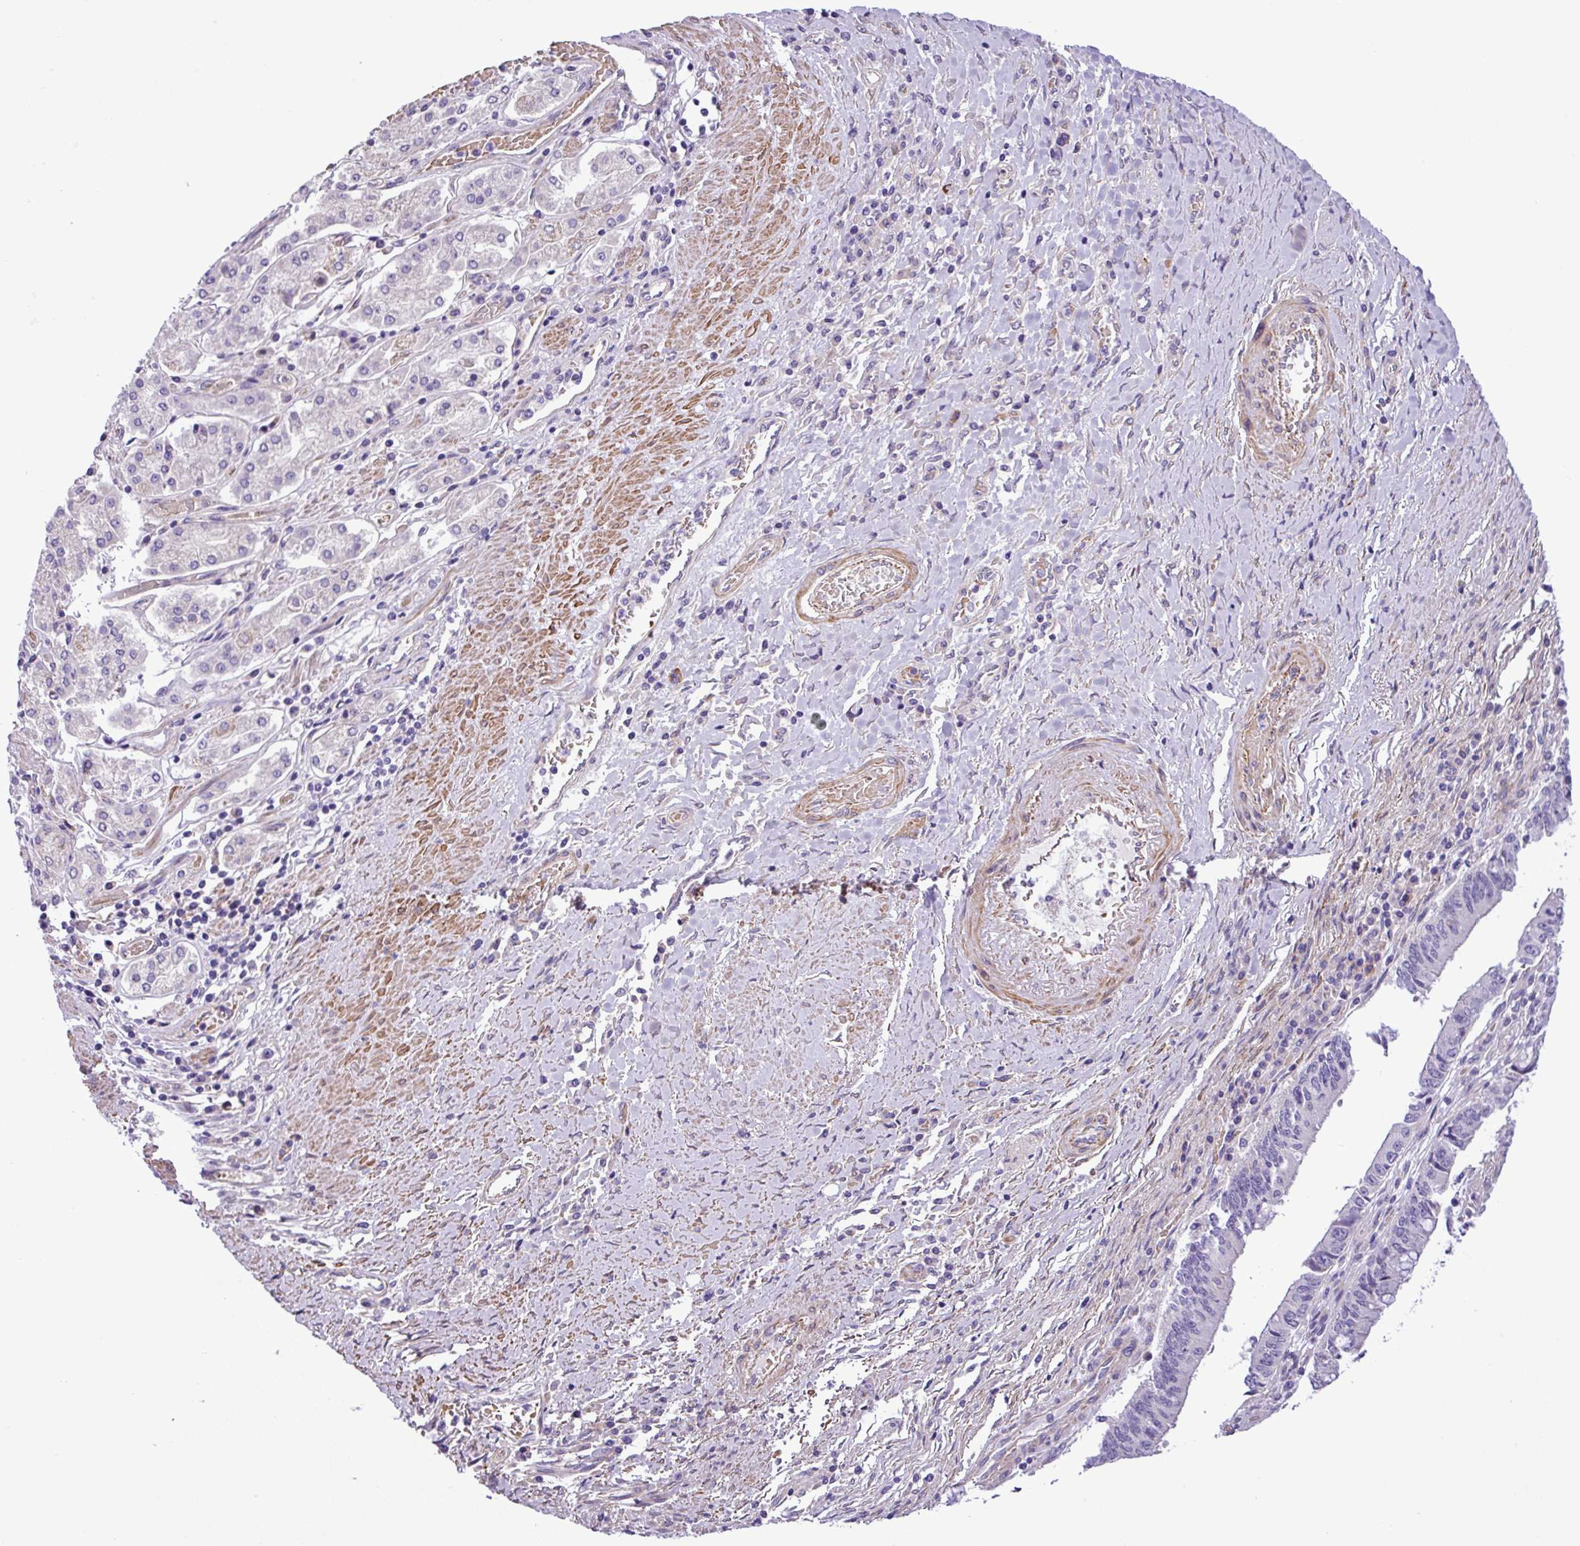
{"staining": {"intensity": "negative", "quantity": "none", "location": "none"}, "tissue": "pancreatic cancer", "cell_type": "Tumor cells", "image_type": "cancer", "snomed": [{"axis": "morphology", "description": "Adenocarcinoma, NOS"}, {"axis": "topography", "description": "Pancreas"}], "caption": "This is a histopathology image of immunohistochemistry (IHC) staining of pancreatic cancer (adenocarcinoma), which shows no staining in tumor cells.", "gene": "C11orf91", "patient": {"sex": "female", "age": 50}}